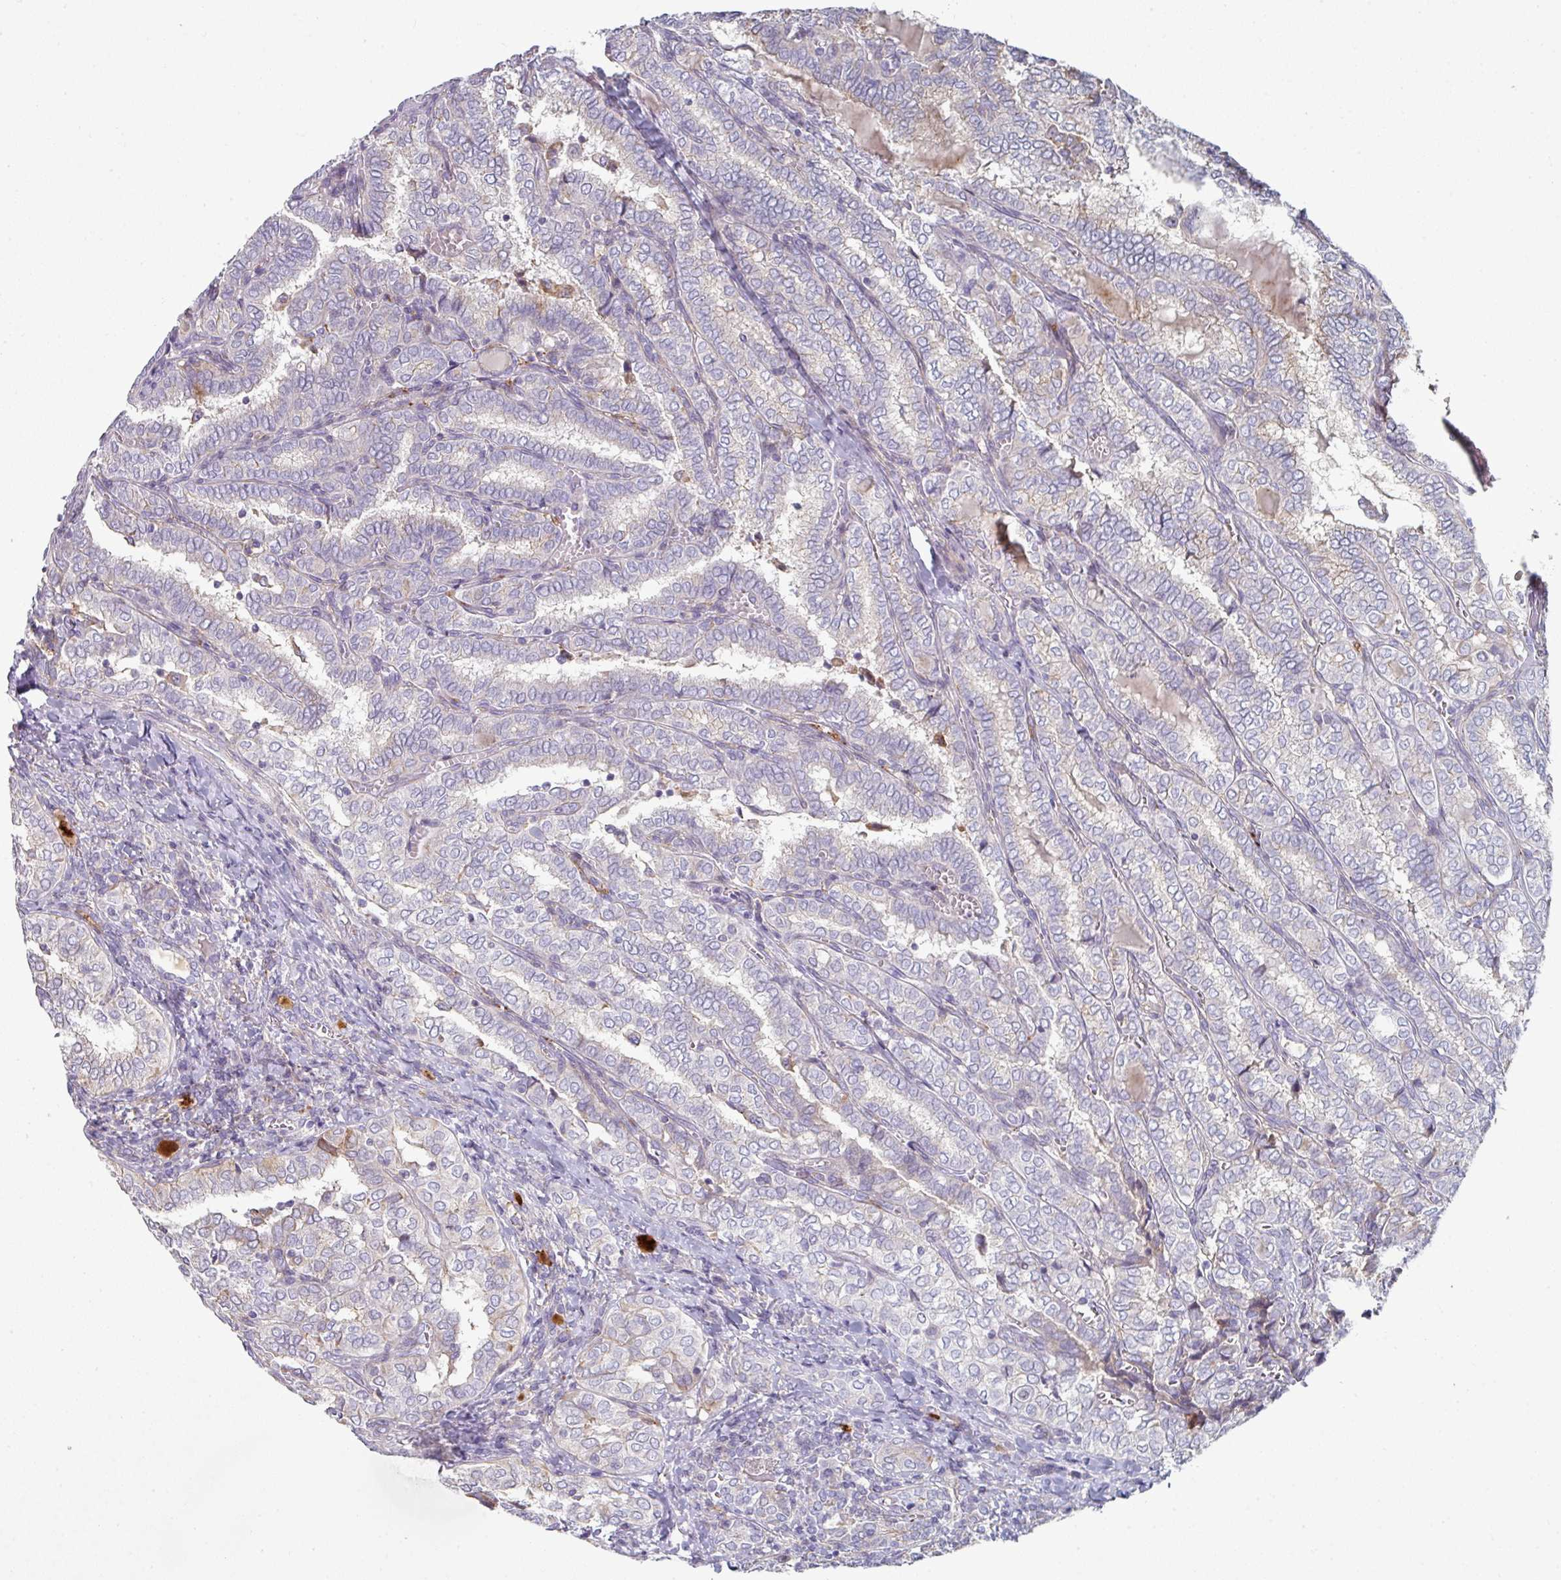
{"staining": {"intensity": "negative", "quantity": "none", "location": "none"}, "tissue": "thyroid cancer", "cell_type": "Tumor cells", "image_type": "cancer", "snomed": [{"axis": "morphology", "description": "Papillary adenocarcinoma, NOS"}, {"axis": "topography", "description": "Thyroid gland"}], "caption": "Papillary adenocarcinoma (thyroid) was stained to show a protein in brown. There is no significant positivity in tumor cells. Brightfield microscopy of immunohistochemistry stained with DAB (3,3'-diaminobenzidine) (brown) and hematoxylin (blue), captured at high magnification.", "gene": "WSB2", "patient": {"sex": "female", "age": 30}}